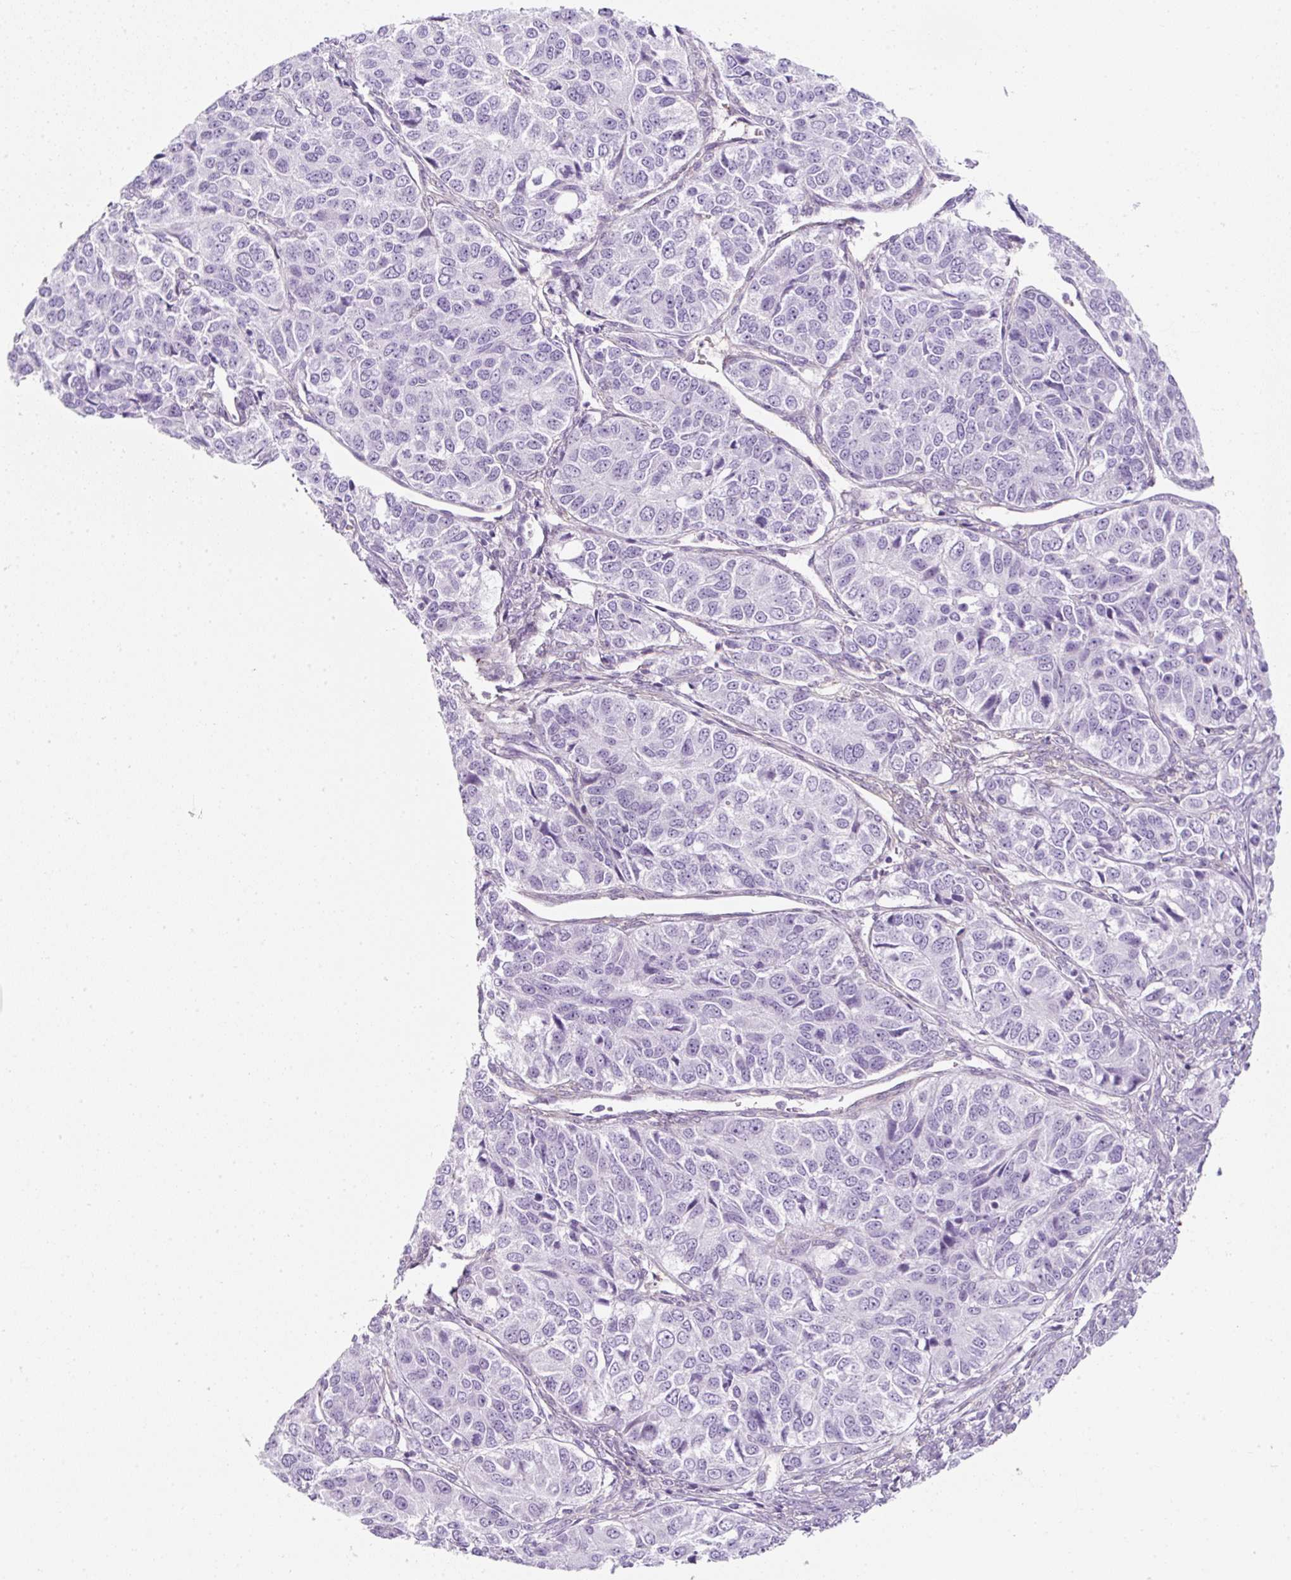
{"staining": {"intensity": "negative", "quantity": "none", "location": "none"}, "tissue": "ovarian cancer", "cell_type": "Tumor cells", "image_type": "cancer", "snomed": [{"axis": "morphology", "description": "Carcinoma, endometroid"}, {"axis": "topography", "description": "Ovary"}], "caption": "The IHC histopathology image has no significant expression in tumor cells of ovarian cancer tissue.", "gene": "PF4V1", "patient": {"sex": "female", "age": 51}}